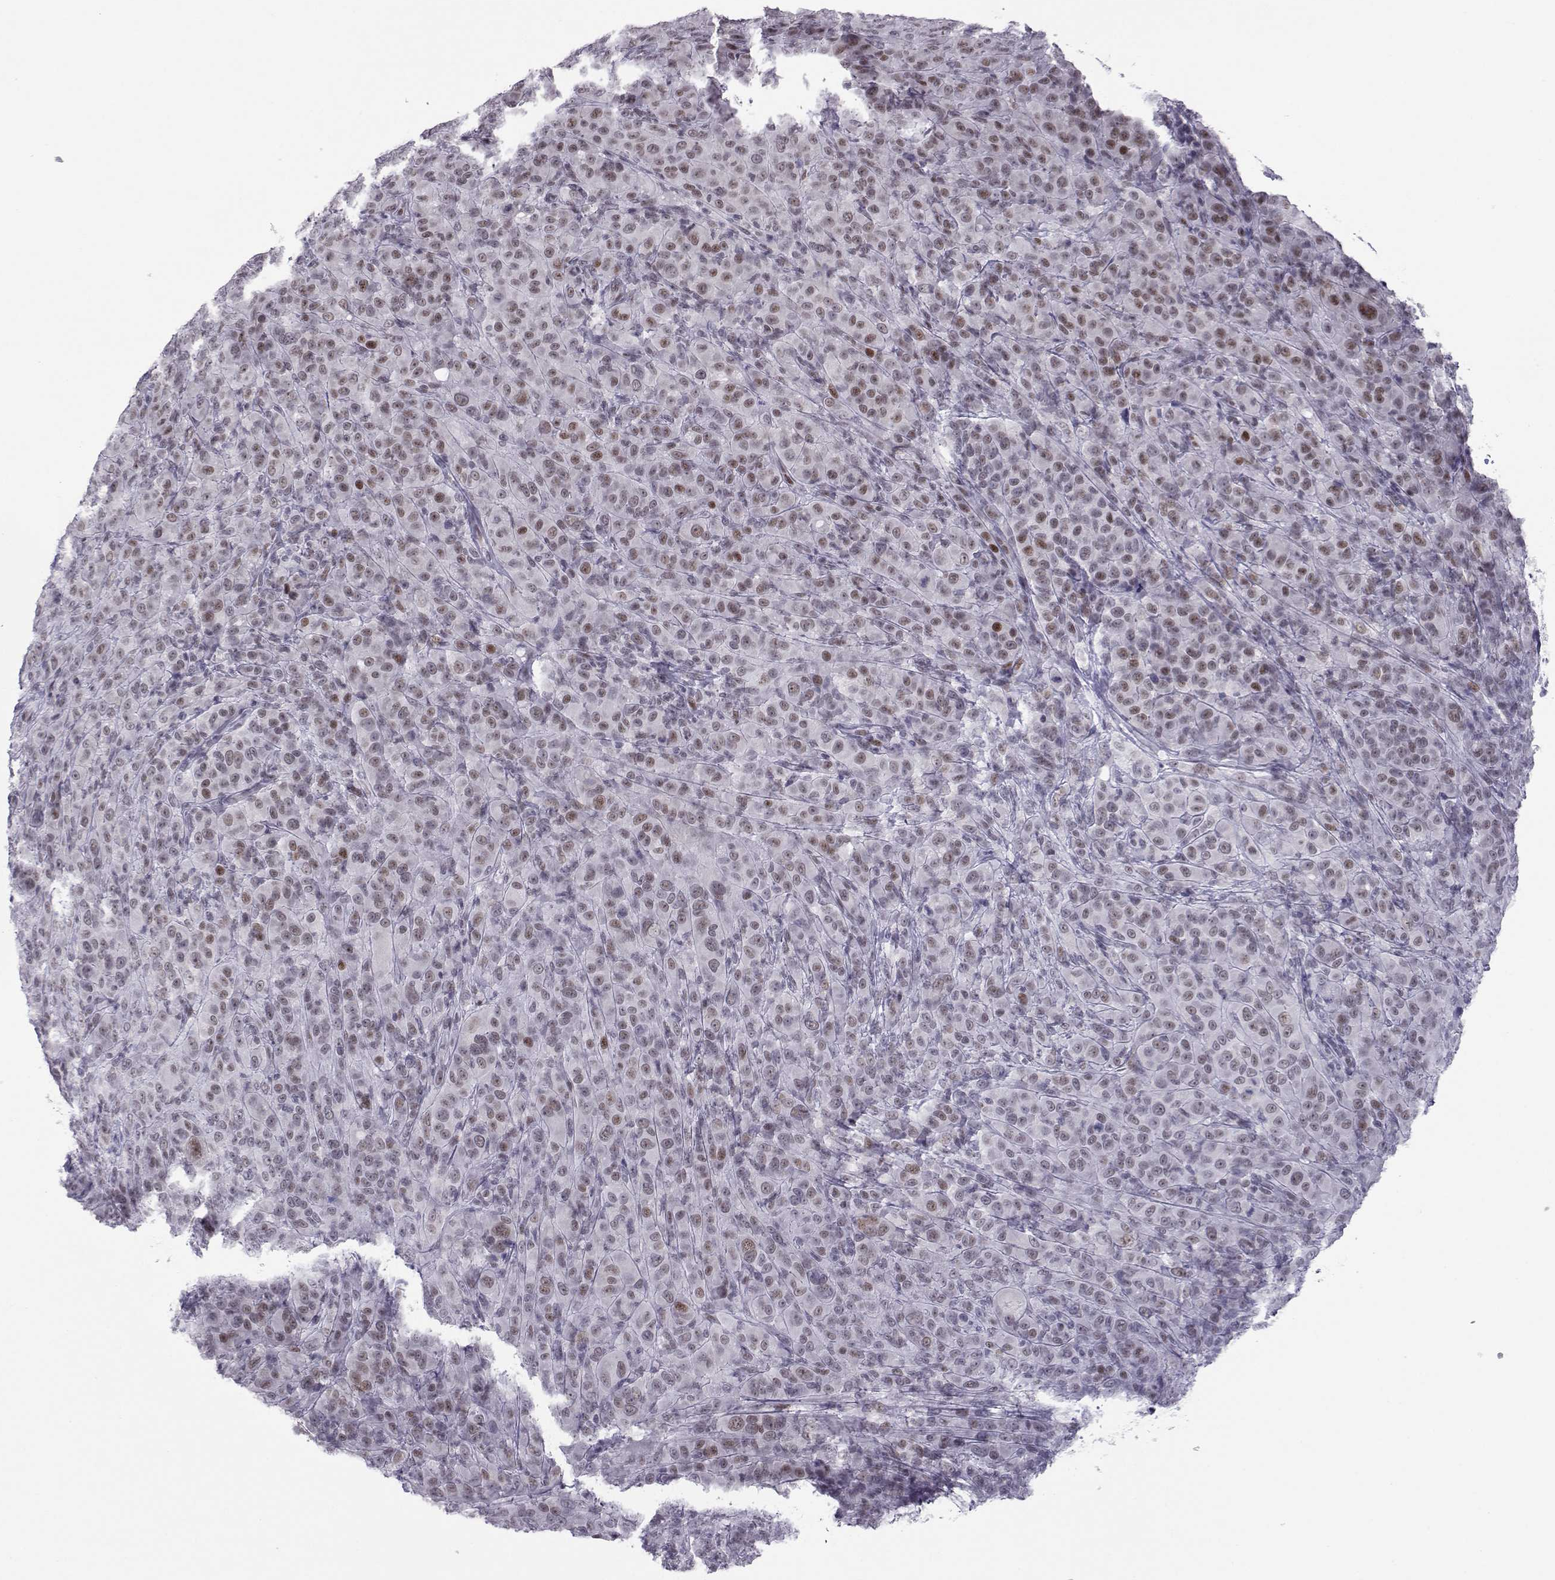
{"staining": {"intensity": "moderate", "quantity": "<25%", "location": "nuclear"}, "tissue": "melanoma", "cell_type": "Tumor cells", "image_type": "cancer", "snomed": [{"axis": "morphology", "description": "Malignant melanoma, NOS"}, {"axis": "topography", "description": "Skin"}], "caption": "DAB (3,3'-diaminobenzidine) immunohistochemical staining of melanoma reveals moderate nuclear protein expression in approximately <25% of tumor cells. (DAB IHC with brightfield microscopy, high magnification).", "gene": "SIX6", "patient": {"sex": "female", "age": 87}}